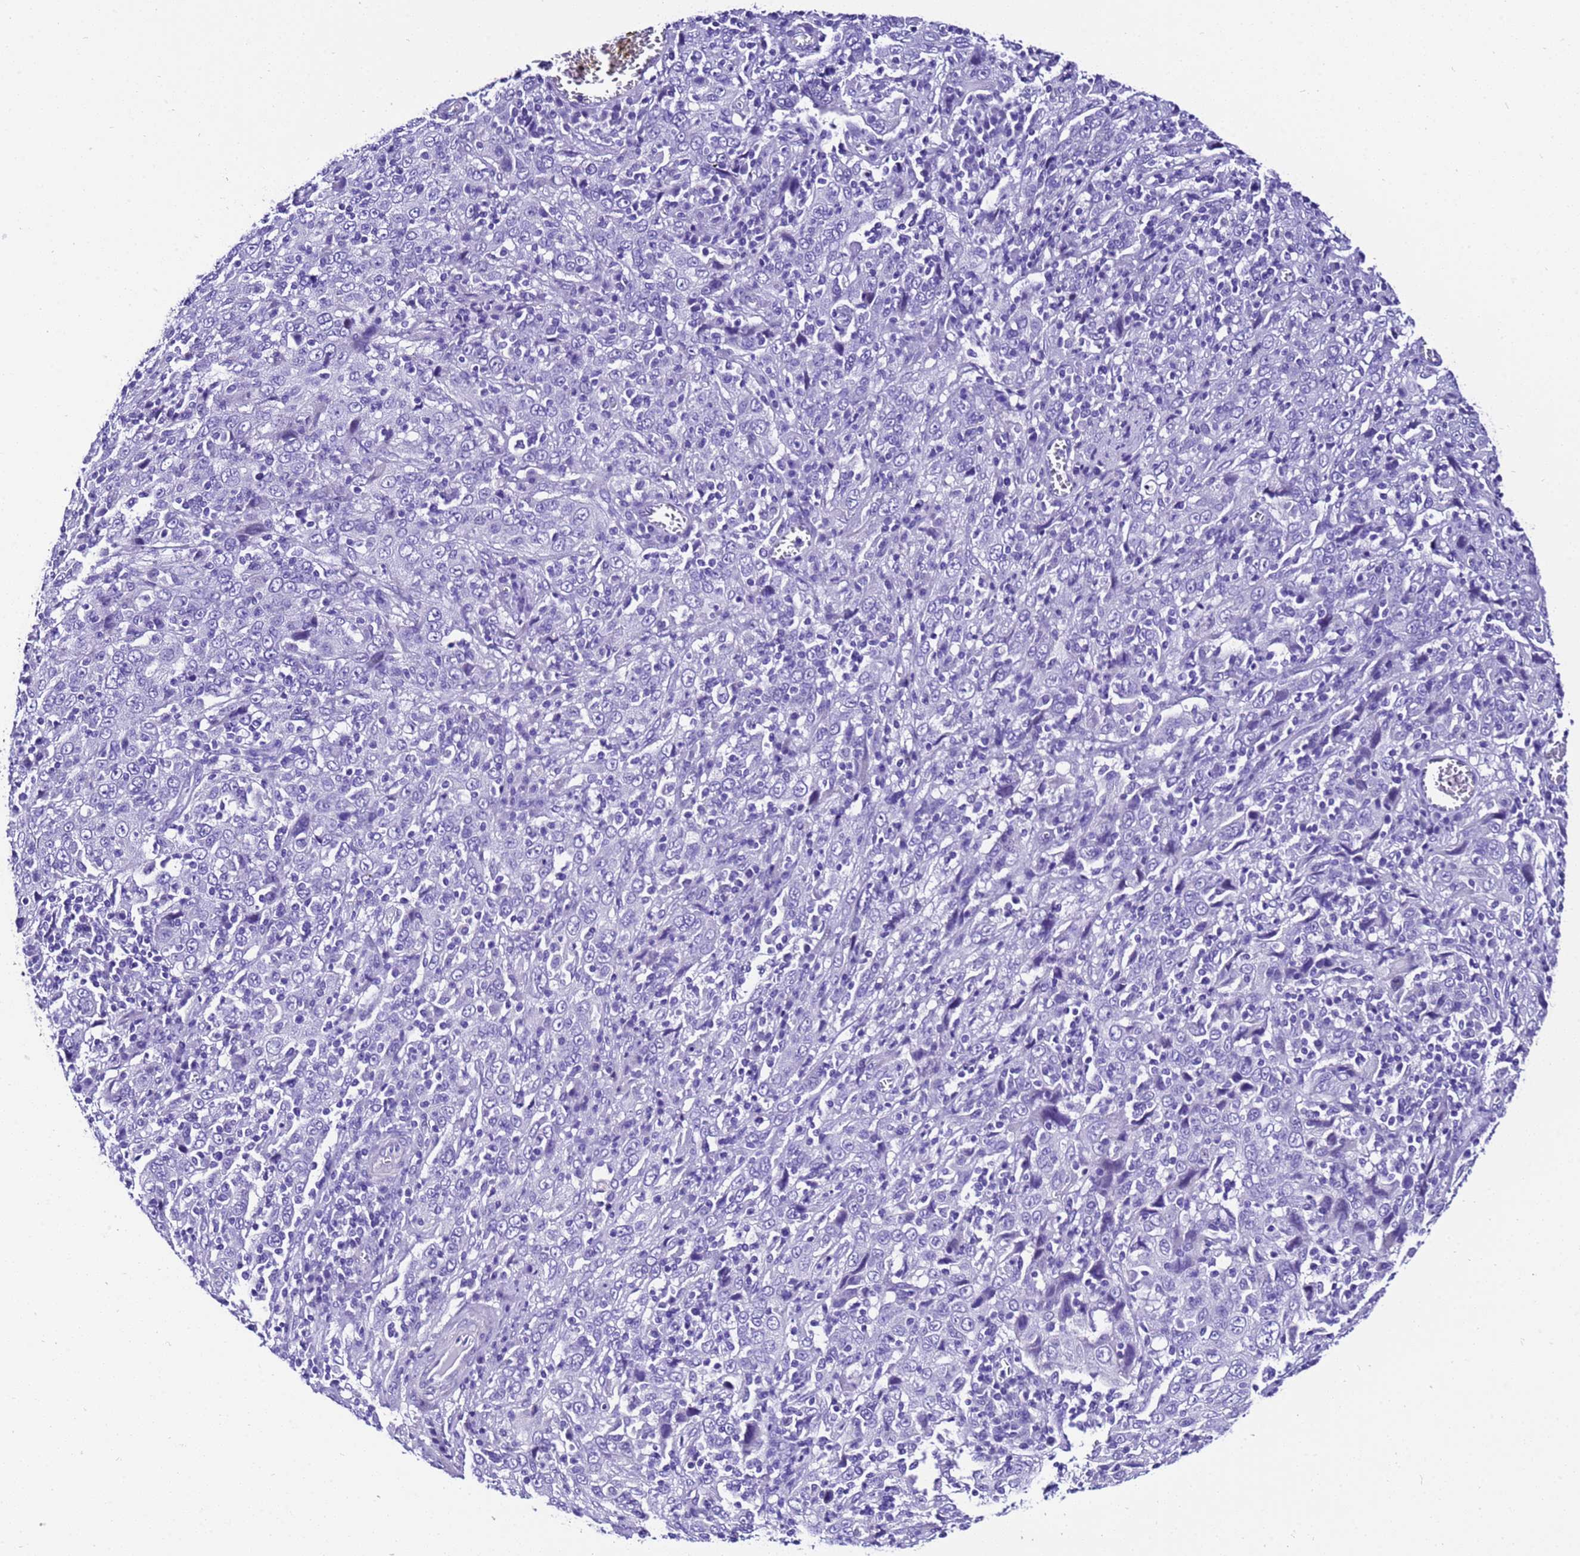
{"staining": {"intensity": "negative", "quantity": "none", "location": "none"}, "tissue": "cervical cancer", "cell_type": "Tumor cells", "image_type": "cancer", "snomed": [{"axis": "morphology", "description": "Squamous cell carcinoma, NOS"}, {"axis": "topography", "description": "Cervix"}], "caption": "DAB immunohistochemical staining of cervical cancer (squamous cell carcinoma) displays no significant staining in tumor cells. (Brightfield microscopy of DAB (3,3'-diaminobenzidine) immunohistochemistry (IHC) at high magnification).", "gene": "ZNF417", "patient": {"sex": "female", "age": 46}}